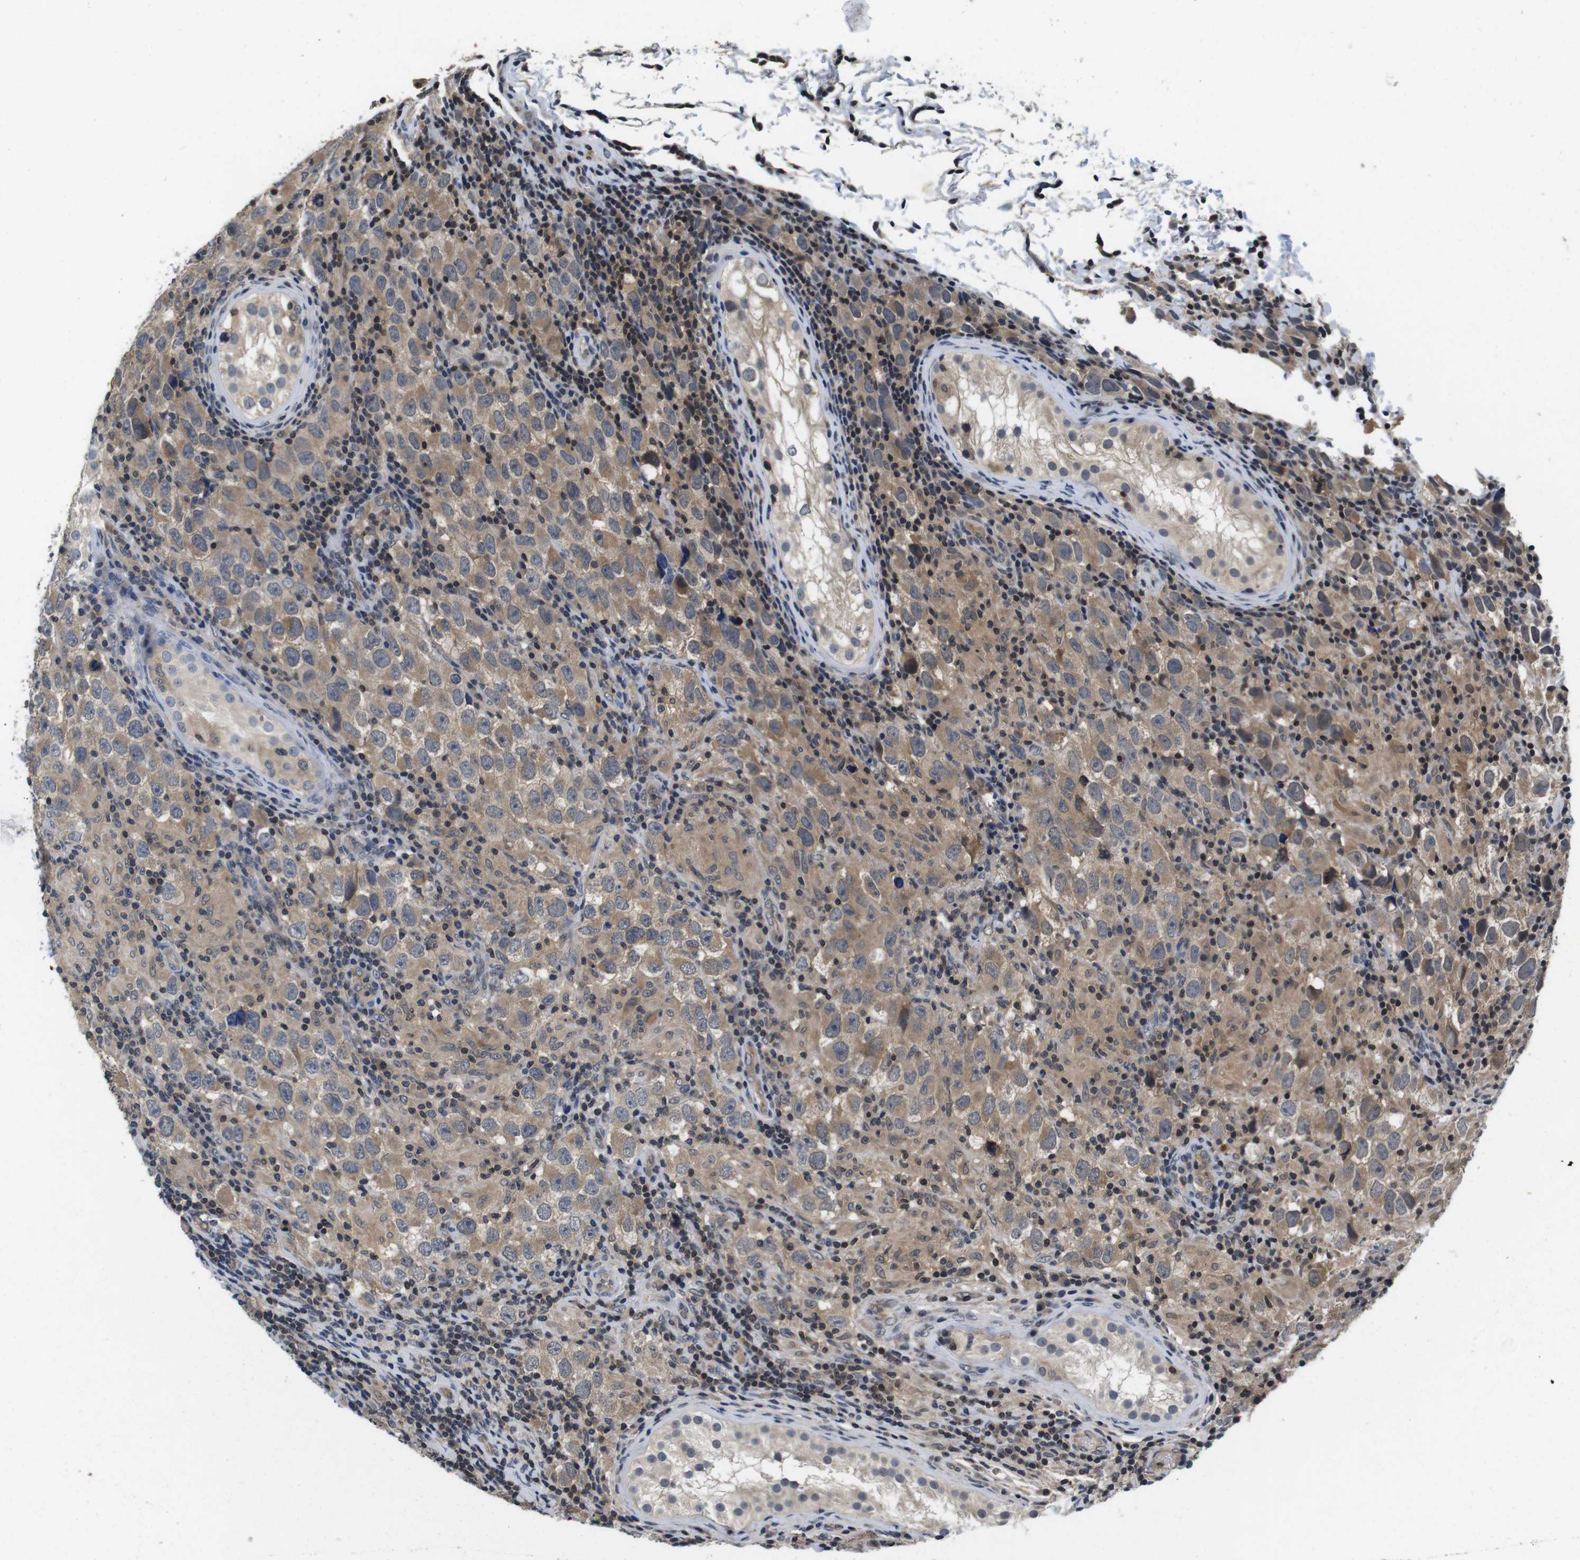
{"staining": {"intensity": "weak", "quantity": ">75%", "location": "cytoplasmic/membranous"}, "tissue": "testis cancer", "cell_type": "Tumor cells", "image_type": "cancer", "snomed": [{"axis": "morphology", "description": "Carcinoma, Embryonal, NOS"}, {"axis": "topography", "description": "Testis"}], "caption": "Immunohistochemistry (IHC) photomicrograph of human testis cancer stained for a protein (brown), which reveals low levels of weak cytoplasmic/membranous positivity in about >75% of tumor cells.", "gene": "FADD", "patient": {"sex": "male", "age": 21}}